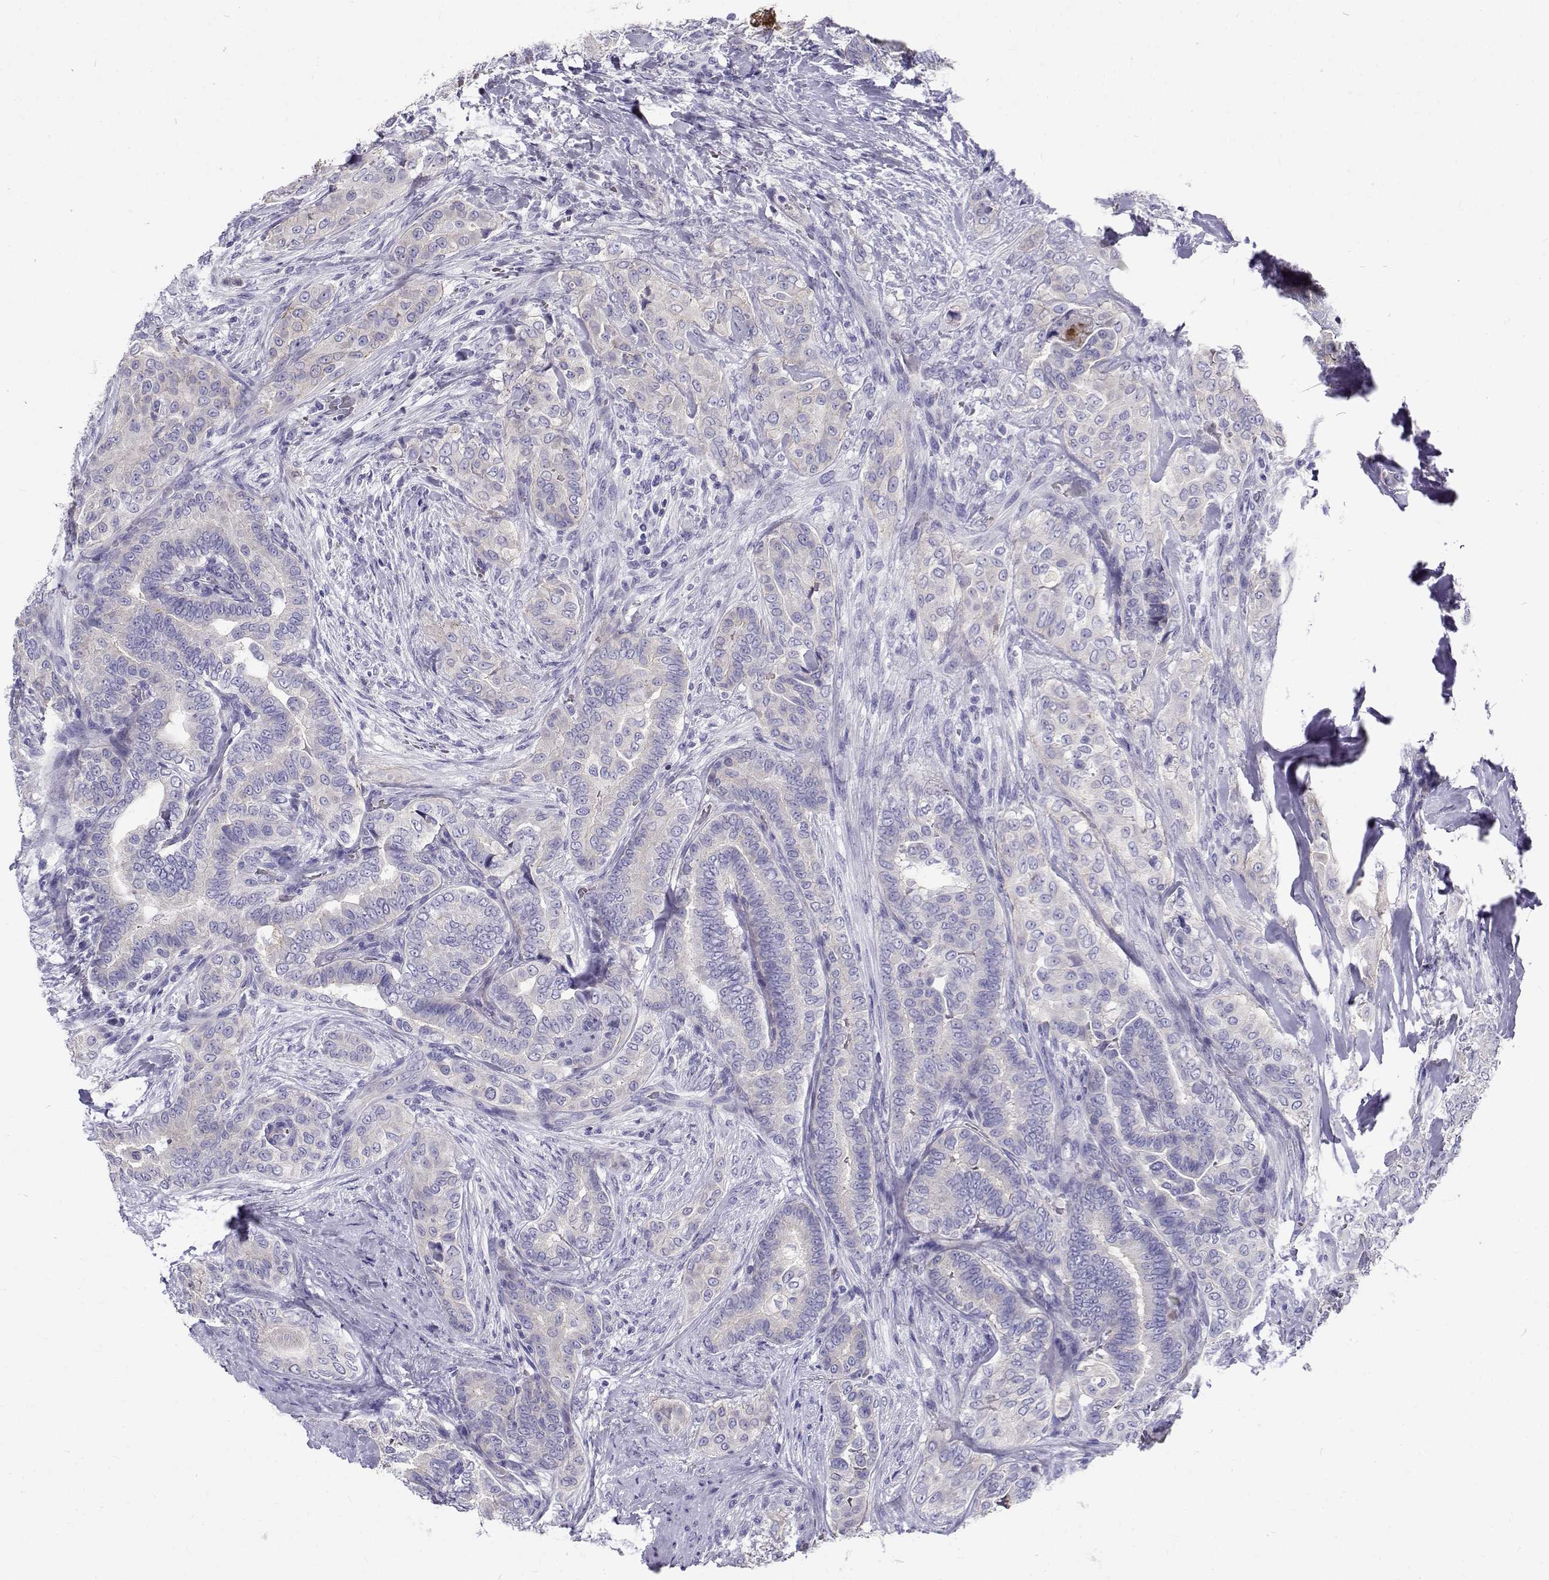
{"staining": {"intensity": "negative", "quantity": "none", "location": "none"}, "tissue": "thyroid cancer", "cell_type": "Tumor cells", "image_type": "cancer", "snomed": [{"axis": "morphology", "description": "Papillary adenocarcinoma, NOS"}, {"axis": "topography", "description": "Thyroid gland"}], "caption": "Tumor cells show no significant protein staining in thyroid papillary adenocarcinoma. Brightfield microscopy of IHC stained with DAB (3,3'-diaminobenzidine) (brown) and hematoxylin (blue), captured at high magnification.", "gene": "IGSF1", "patient": {"sex": "male", "age": 61}}